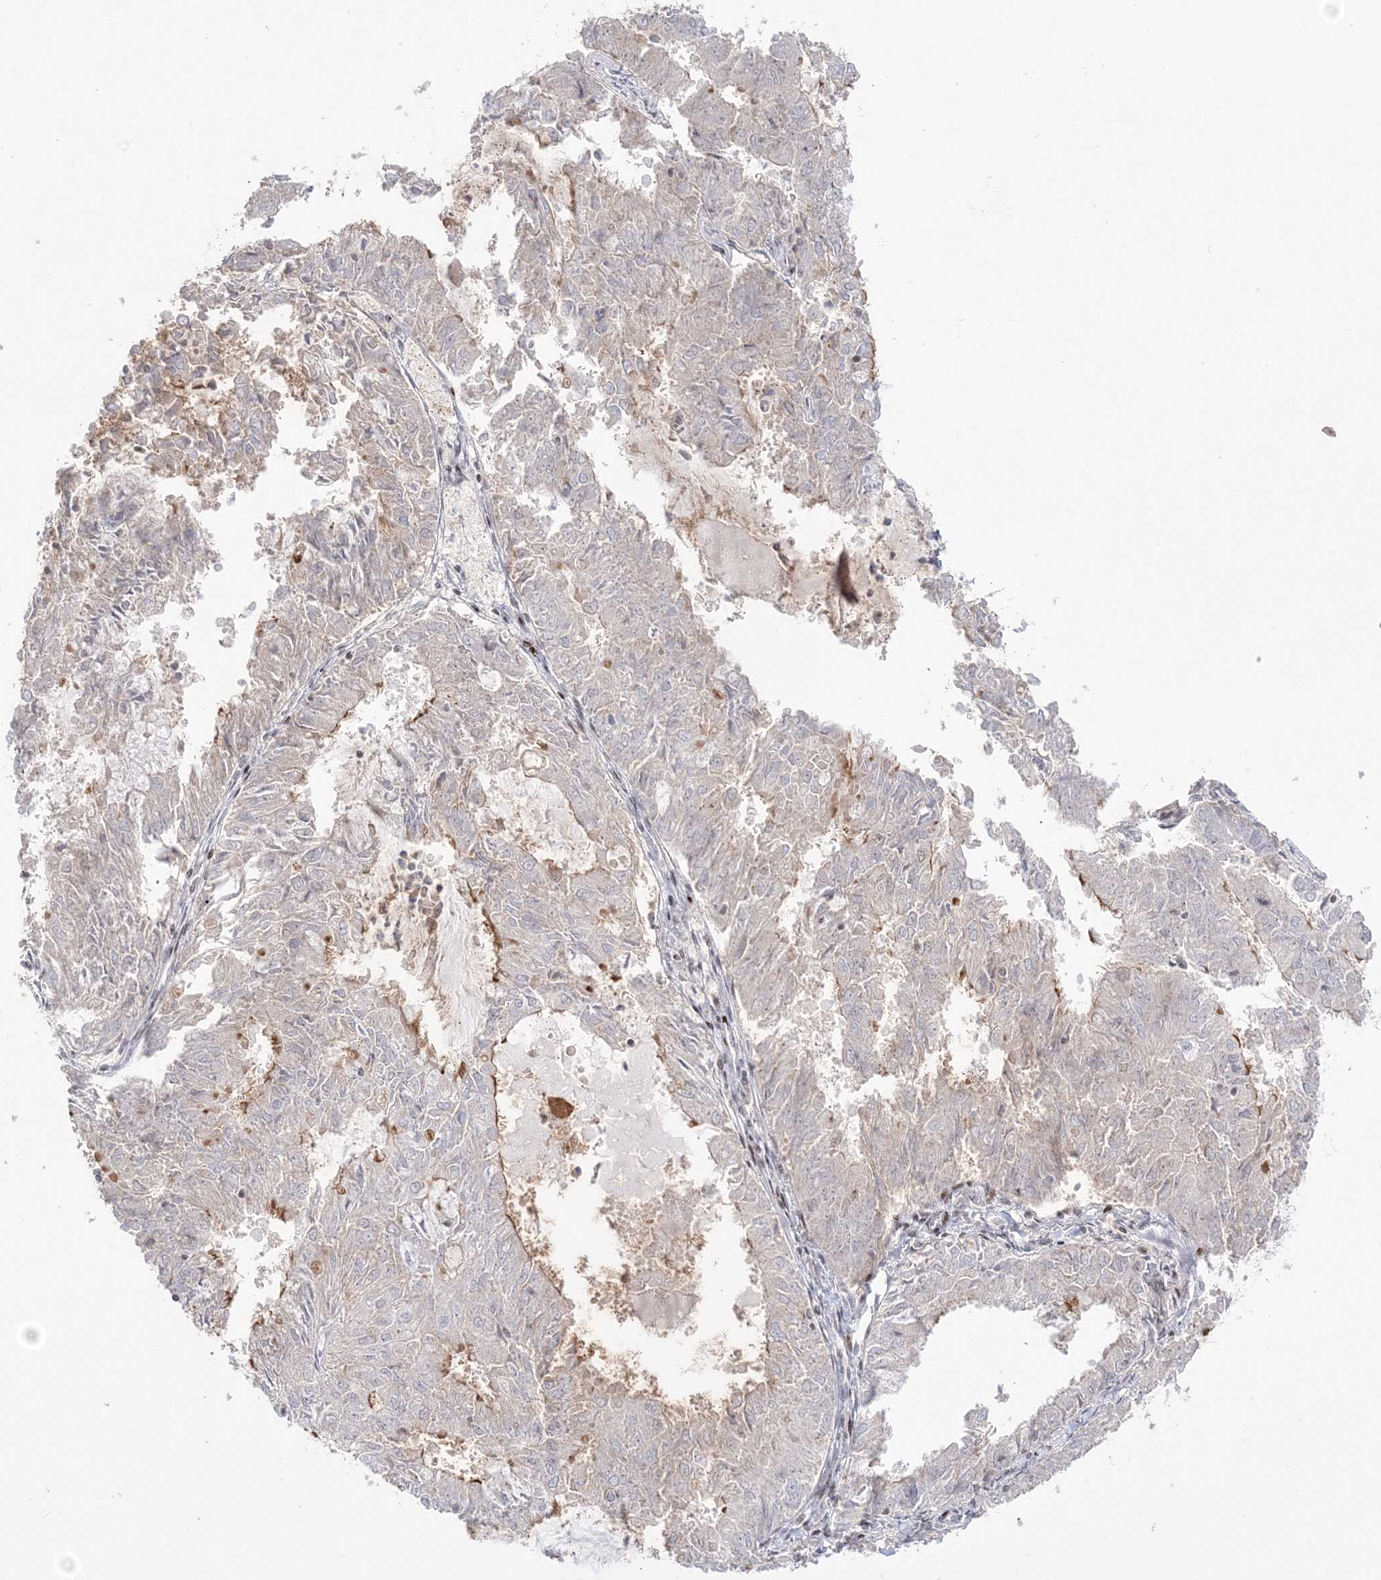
{"staining": {"intensity": "negative", "quantity": "none", "location": "none"}, "tissue": "endometrial cancer", "cell_type": "Tumor cells", "image_type": "cancer", "snomed": [{"axis": "morphology", "description": "Adenocarcinoma, NOS"}, {"axis": "topography", "description": "Endometrium"}], "caption": "The IHC micrograph has no significant staining in tumor cells of endometrial adenocarcinoma tissue.", "gene": "SH3BP4", "patient": {"sex": "female", "age": 57}}